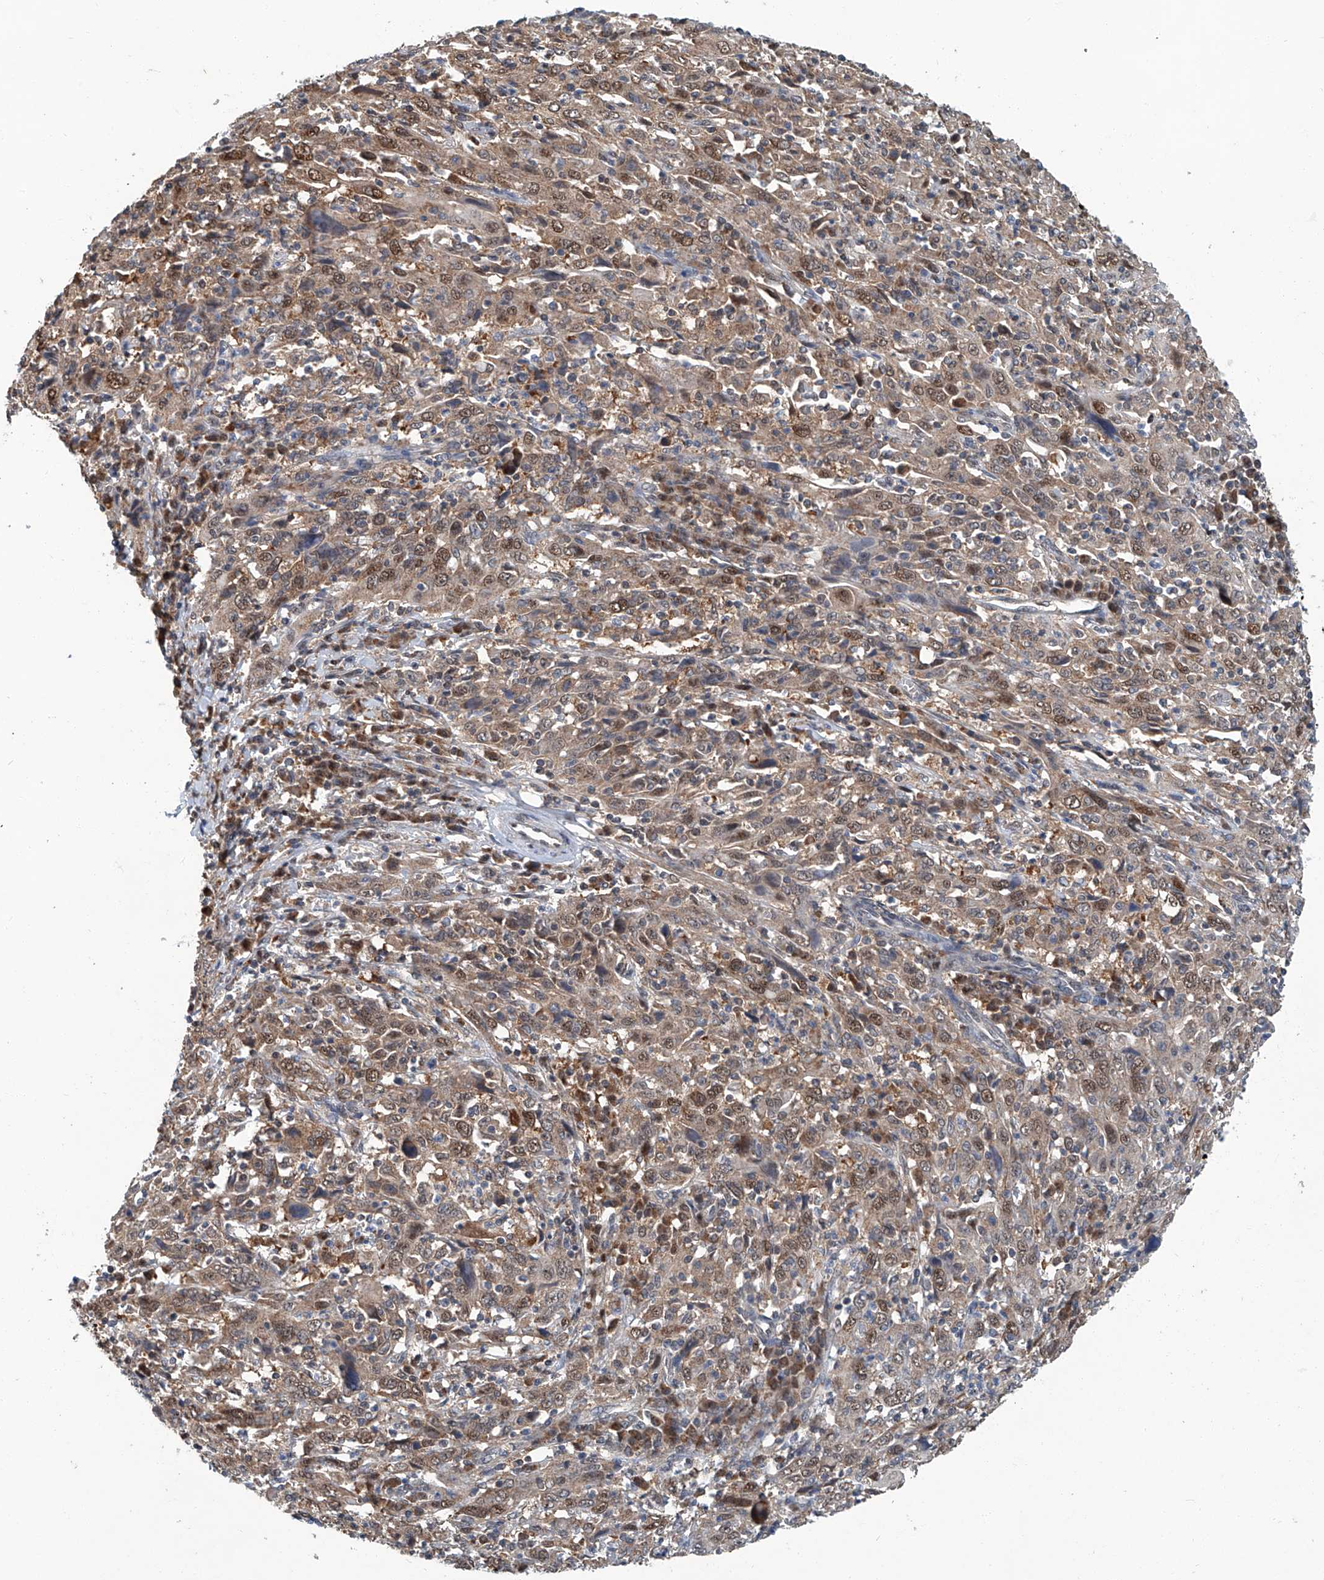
{"staining": {"intensity": "moderate", "quantity": ">75%", "location": "cytoplasmic/membranous,nuclear"}, "tissue": "cervical cancer", "cell_type": "Tumor cells", "image_type": "cancer", "snomed": [{"axis": "morphology", "description": "Squamous cell carcinoma, NOS"}, {"axis": "topography", "description": "Cervix"}], "caption": "DAB (3,3'-diaminobenzidine) immunohistochemical staining of human cervical cancer reveals moderate cytoplasmic/membranous and nuclear protein staining in about >75% of tumor cells. Nuclei are stained in blue.", "gene": "CLK1", "patient": {"sex": "female", "age": 46}}